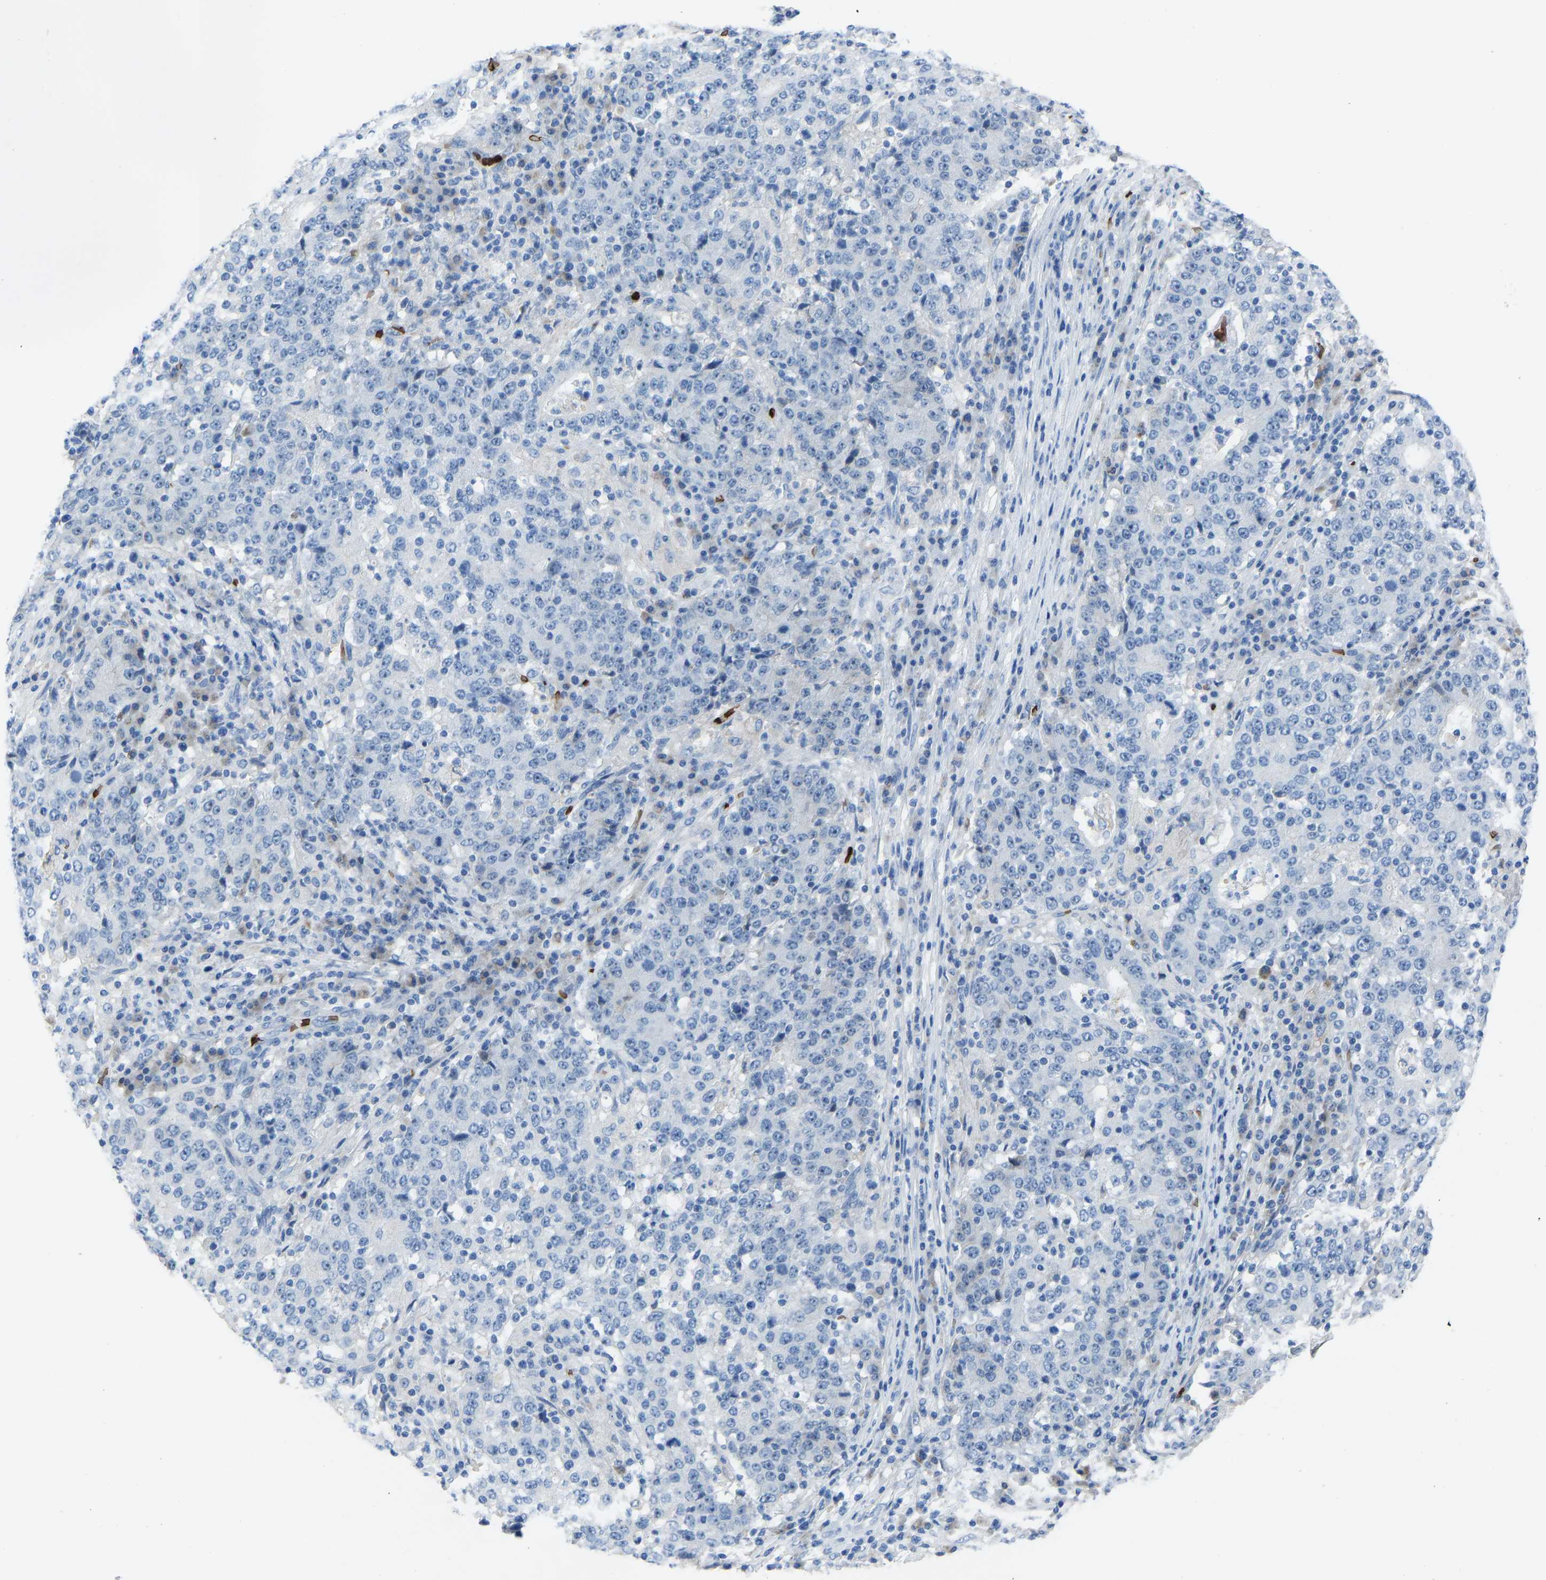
{"staining": {"intensity": "negative", "quantity": "none", "location": "none"}, "tissue": "stomach cancer", "cell_type": "Tumor cells", "image_type": "cancer", "snomed": [{"axis": "morphology", "description": "Adenocarcinoma, NOS"}, {"axis": "topography", "description": "Stomach"}], "caption": "Immunohistochemistry (IHC) photomicrograph of neoplastic tissue: stomach adenocarcinoma stained with DAB (3,3'-diaminobenzidine) exhibits no significant protein positivity in tumor cells.", "gene": "PIGS", "patient": {"sex": "male", "age": 59}}